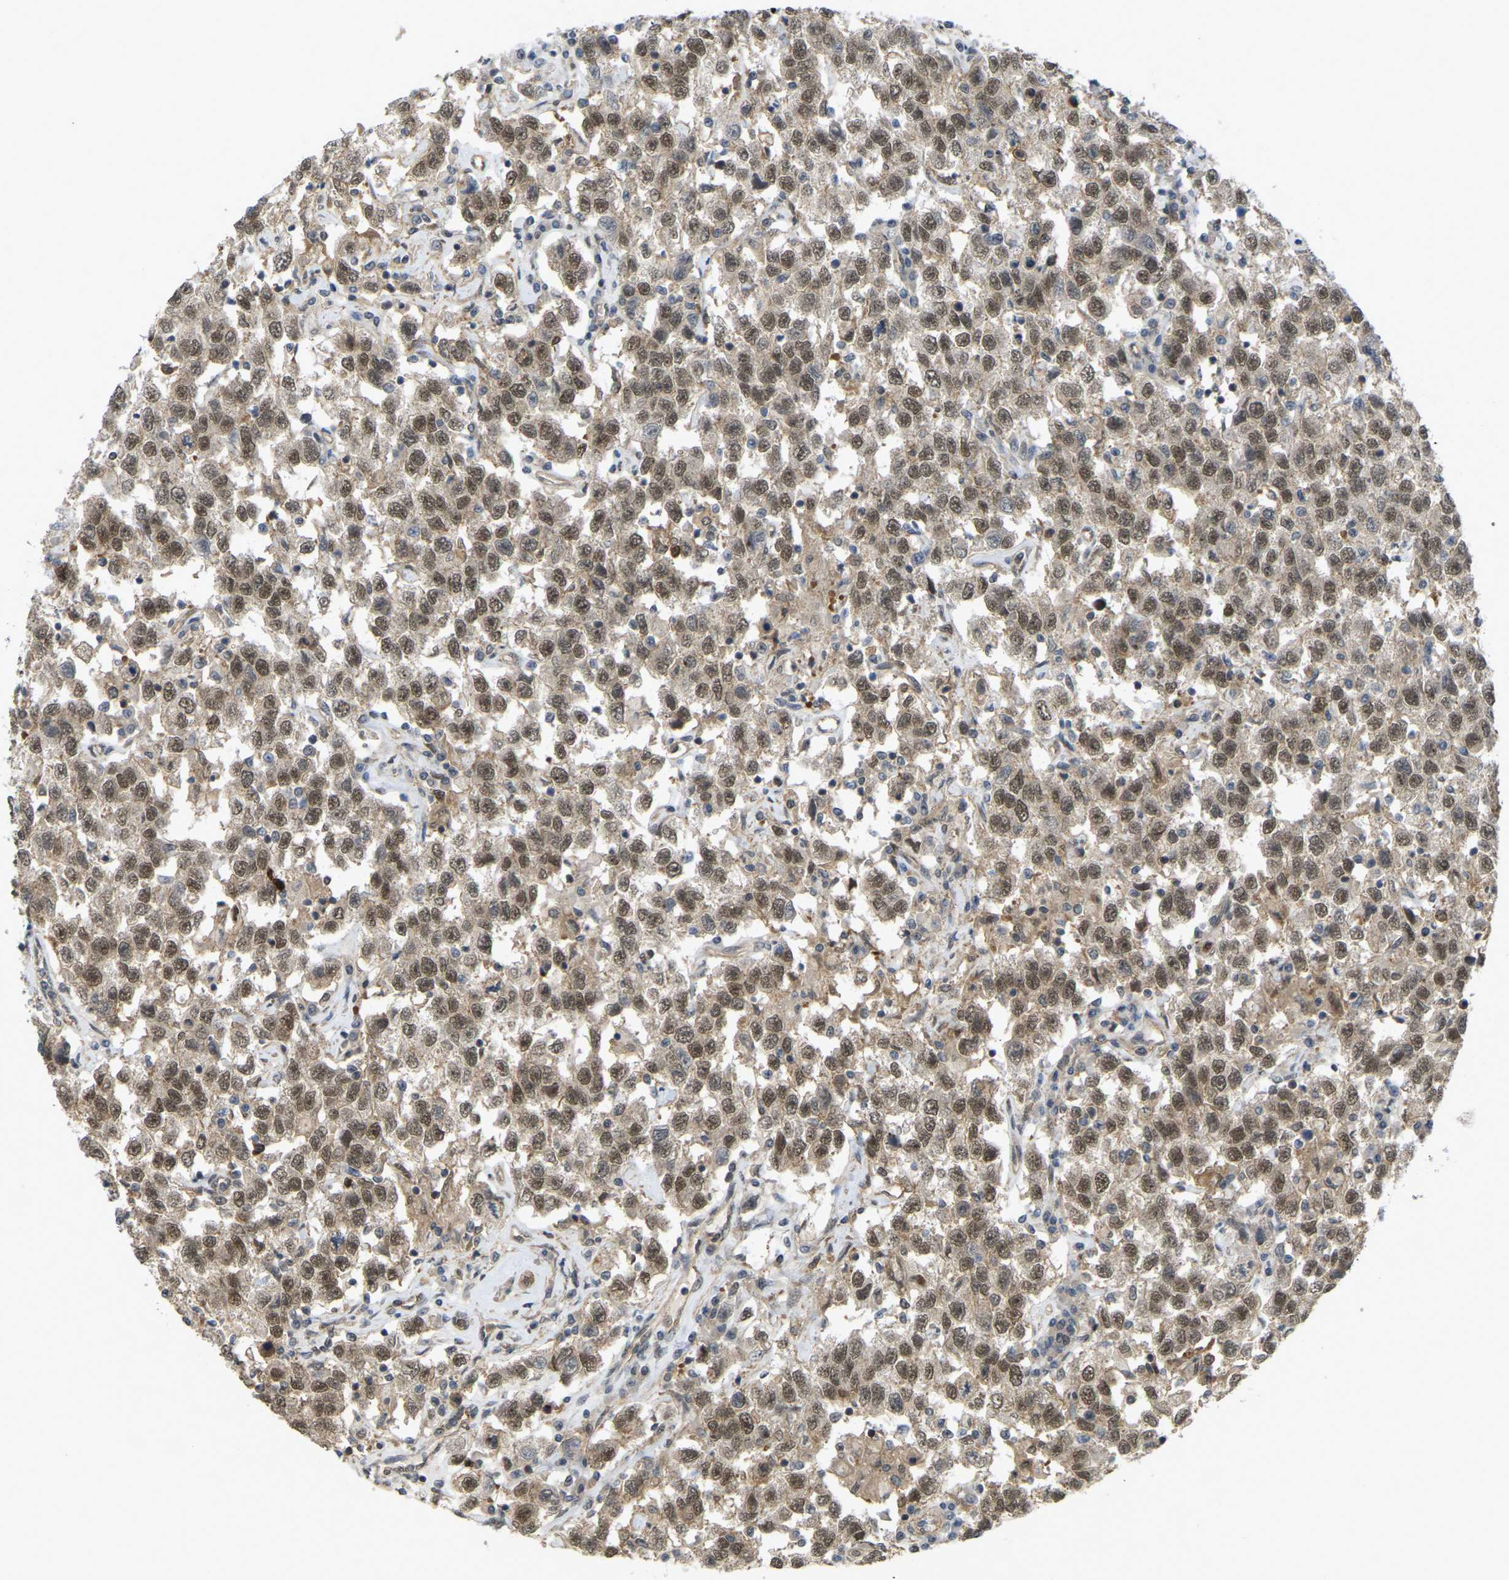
{"staining": {"intensity": "moderate", "quantity": ">75%", "location": "nuclear"}, "tissue": "testis cancer", "cell_type": "Tumor cells", "image_type": "cancer", "snomed": [{"axis": "morphology", "description": "Seminoma, NOS"}, {"axis": "topography", "description": "Testis"}], "caption": "This histopathology image shows testis cancer (seminoma) stained with immunohistochemistry to label a protein in brown. The nuclear of tumor cells show moderate positivity for the protein. Nuclei are counter-stained blue.", "gene": "SERPINB5", "patient": {"sex": "male", "age": 41}}